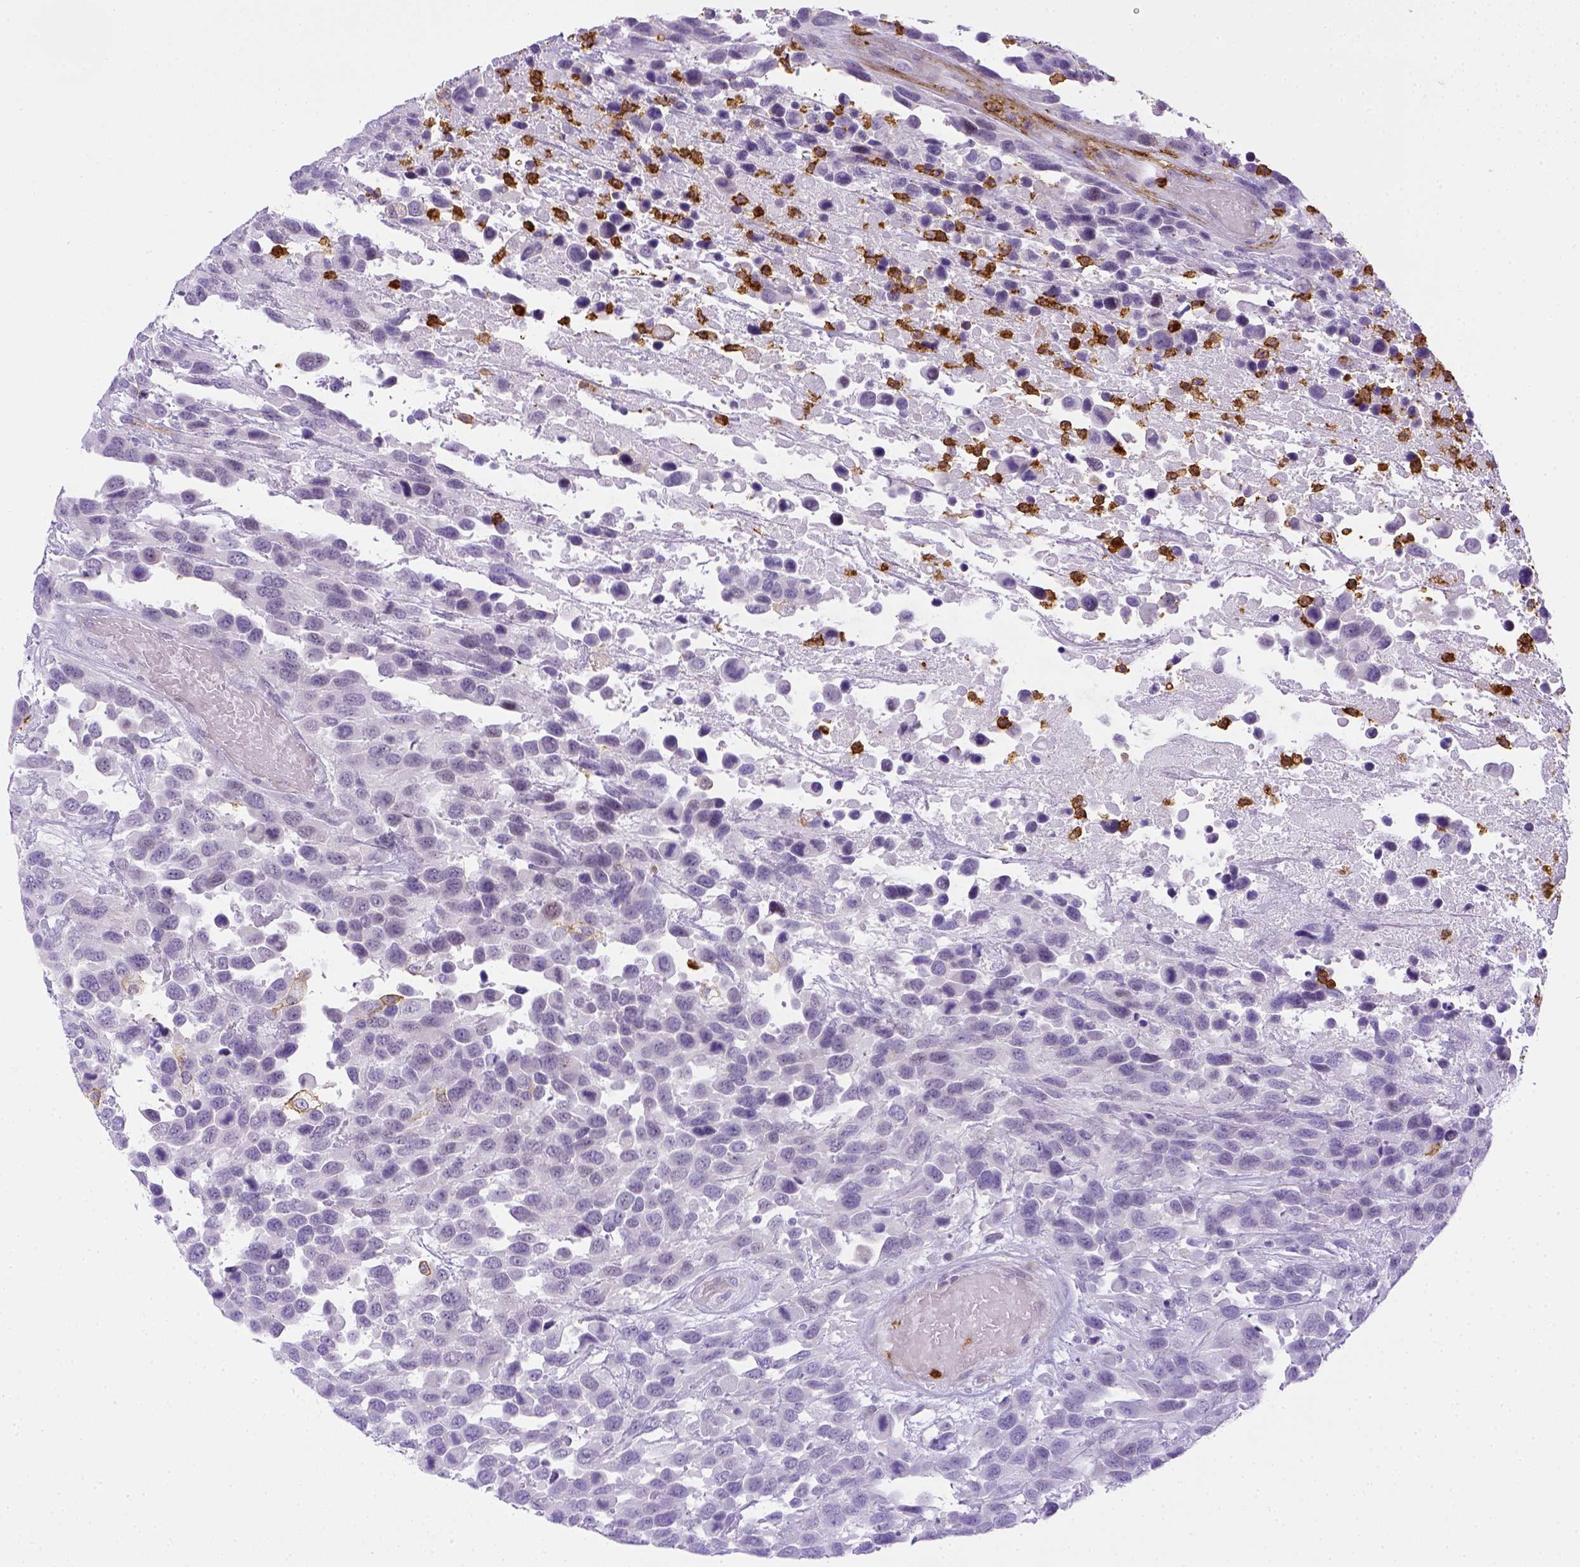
{"staining": {"intensity": "negative", "quantity": "none", "location": "none"}, "tissue": "urothelial cancer", "cell_type": "Tumor cells", "image_type": "cancer", "snomed": [{"axis": "morphology", "description": "Urothelial carcinoma, High grade"}, {"axis": "topography", "description": "Urinary bladder"}], "caption": "Immunohistochemistry of human urothelial cancer exhibits no positivity in tumor cells.", "gene": "ITGAM", "patient": {"sex": "female", "age": 70}}